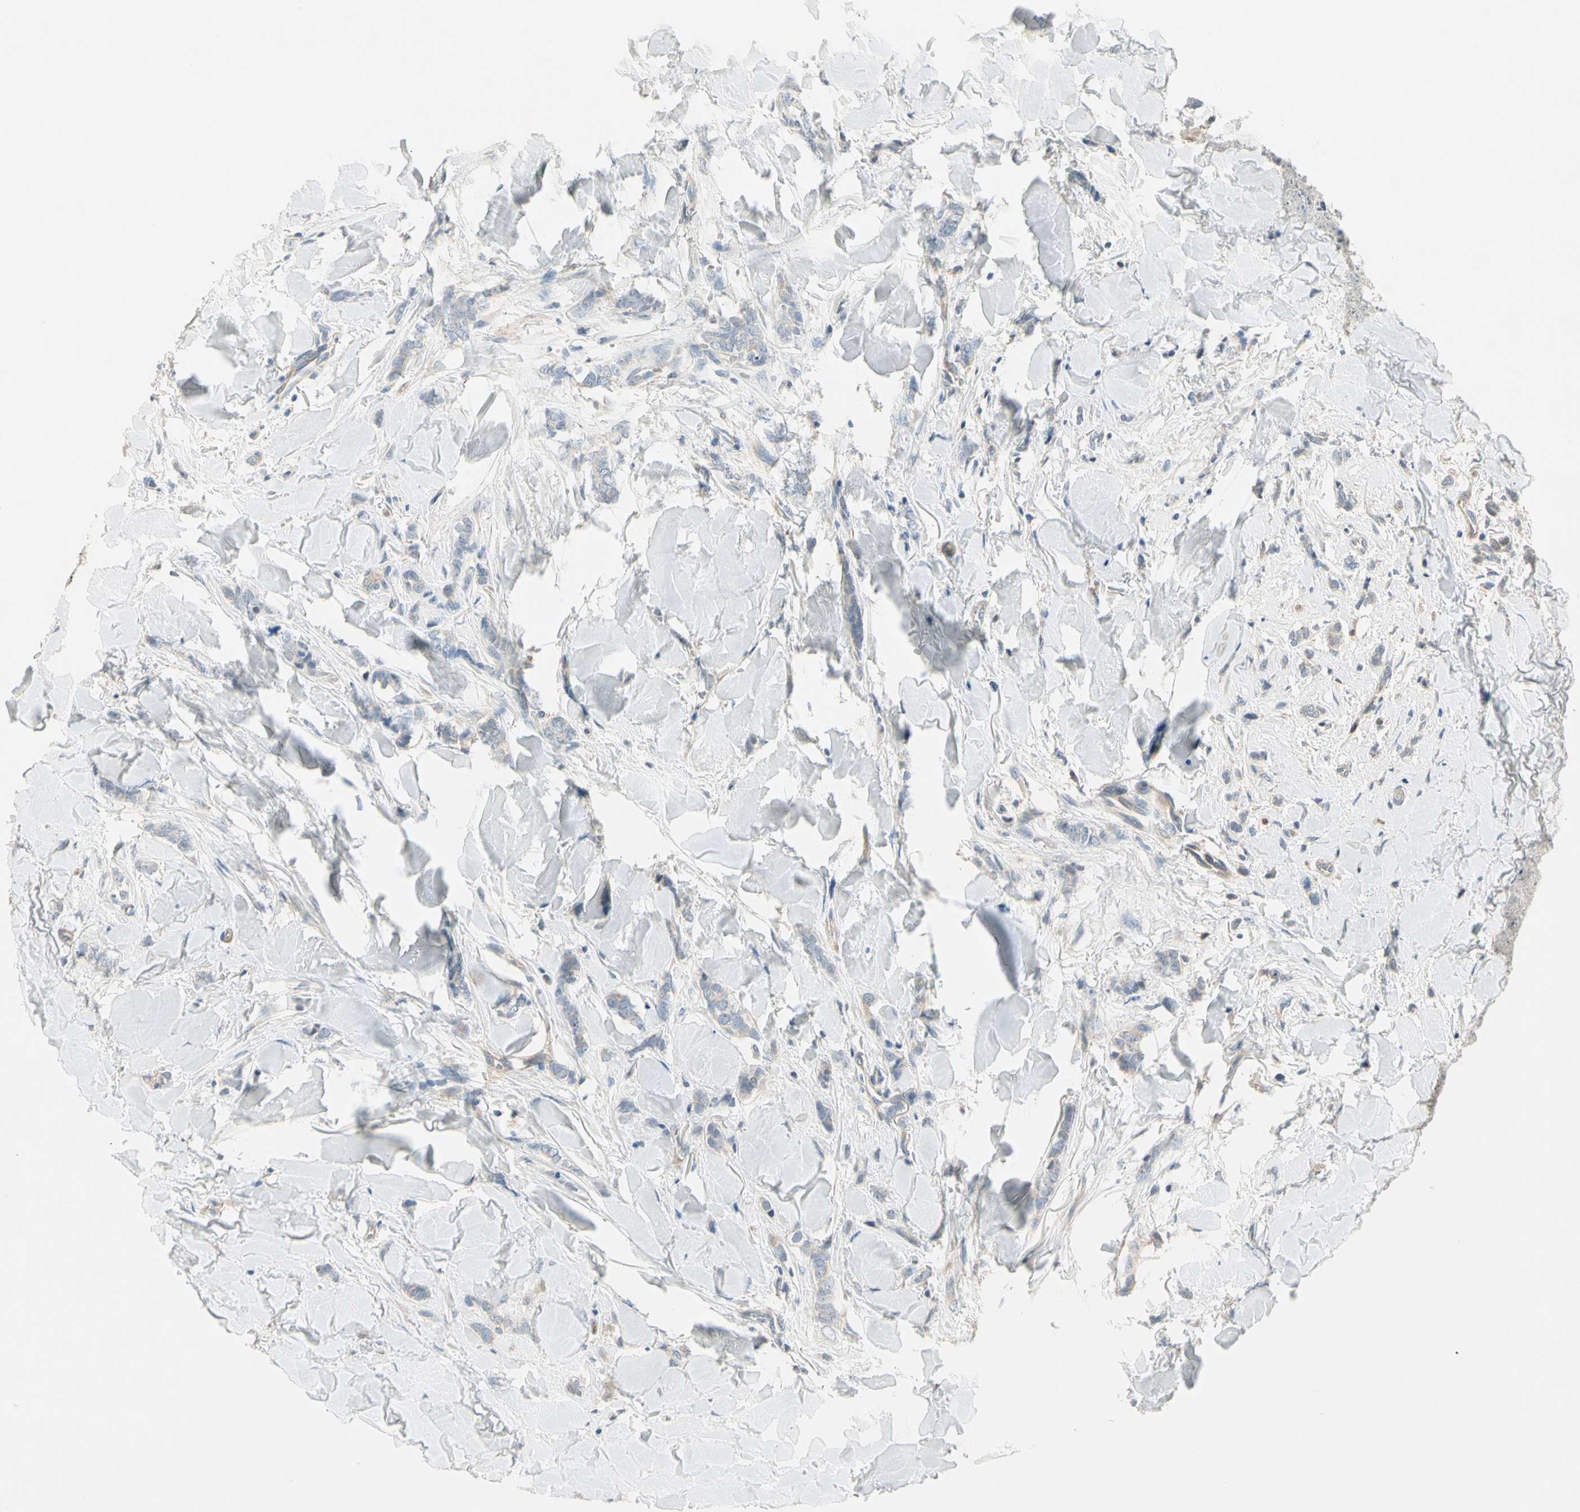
{"staining": {"intensity": "negative", "quantity": "none", "location": "none"}, "tissue": "breast cancer", "cell_type": "Tumor cells", "image_type": "cancer", "snomed": [{"axis": "morphology", "description": "Lobular carcinoma"}, {"axis": "topography", "description": "Skin"}, {"axis": "topography", "description": "Breast"}], "caption": "Immunohistochemistry (IHC) histopathology image of neoplastic tissue: human breast cancer (lobular carcinoma) stained with DAB (3,3'-diaminobenzidine) demonstrates no significant protein positivity in tumor cells.", "gene": "ADGRA3", "patient": {"sex": "female", "age": 46}}